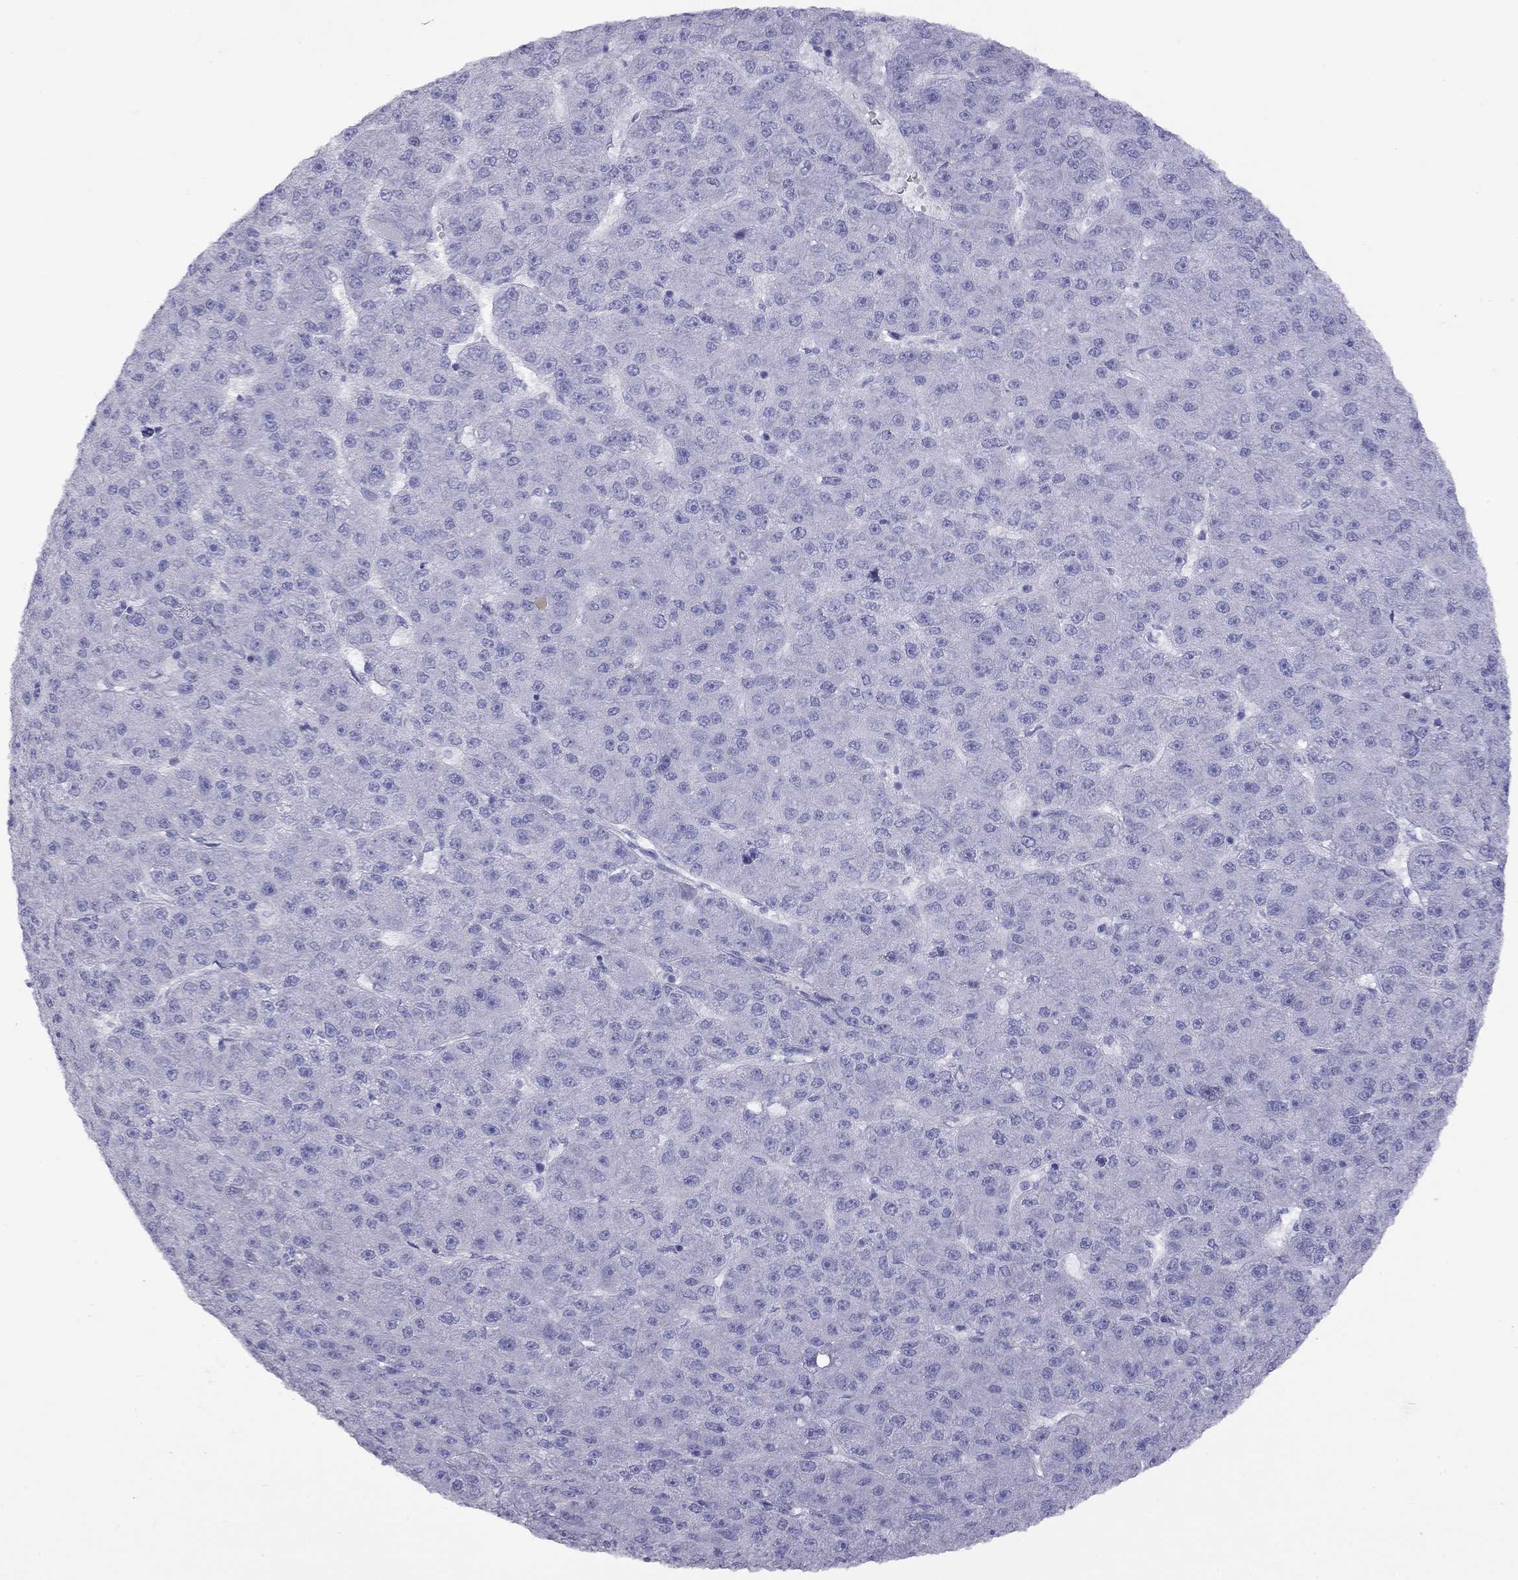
{"staining": {"intensity": "negative", "quantity": "none", "location": "none"}, "tissue": "liver cancer", "cell_type": "Tumor cells", "image_type": "cancer", "snomed": [{"axis": "morphology", "description": "Carcinoma, Hepatocellular, NOS"}, {"axis": "topography", "description": "Liver"}], "caption": "The photomicrograph reveals no significant staining in tumor cells of hepatocellular carcinoma (liver). (Brightfield microscopy of DAB (3,3'-diaminobenzidine) immunohistochemistry at high magnification).", "gene": "CPNE4", "patient": {"sex": "male", "age": 67}}